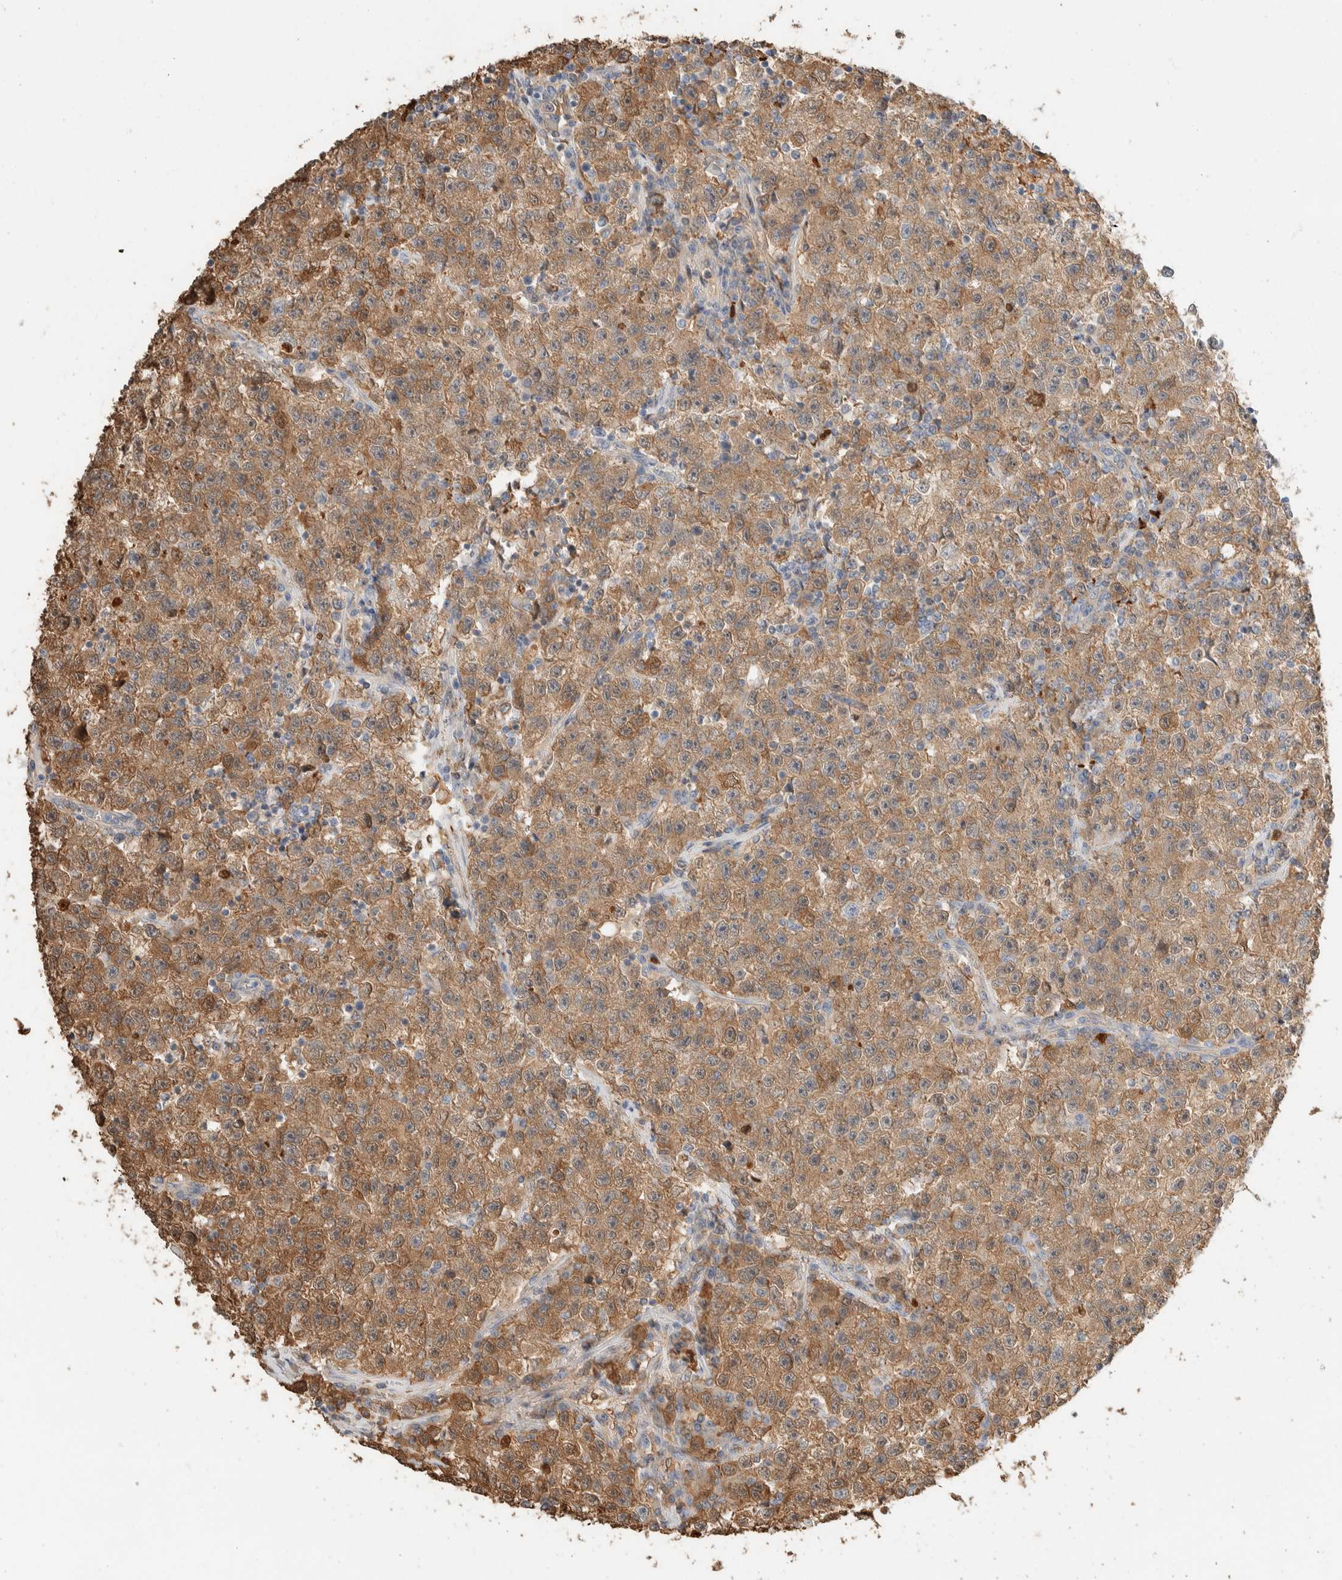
{"staining": {"intensity": "moderate", "quantity": ">75%", "location": "cytoplasmic/membranous"}, "tissue": "testis cancer", "cell_type": "Tumor cells", "image_type": "cancer", "snomed": [{"axis": "morphology", "description": "Seminoma, NOS"}, {"axis": "topography", "description": "Testis"}], "caption": "Seminoma (testis) stained with immunohistochemistry exhibits moderate cytoplasmic/membranous expression in approximately >75% of tumor cells.", "gene": "SETD4", "patient": {"sex": "male", "age": 22}}